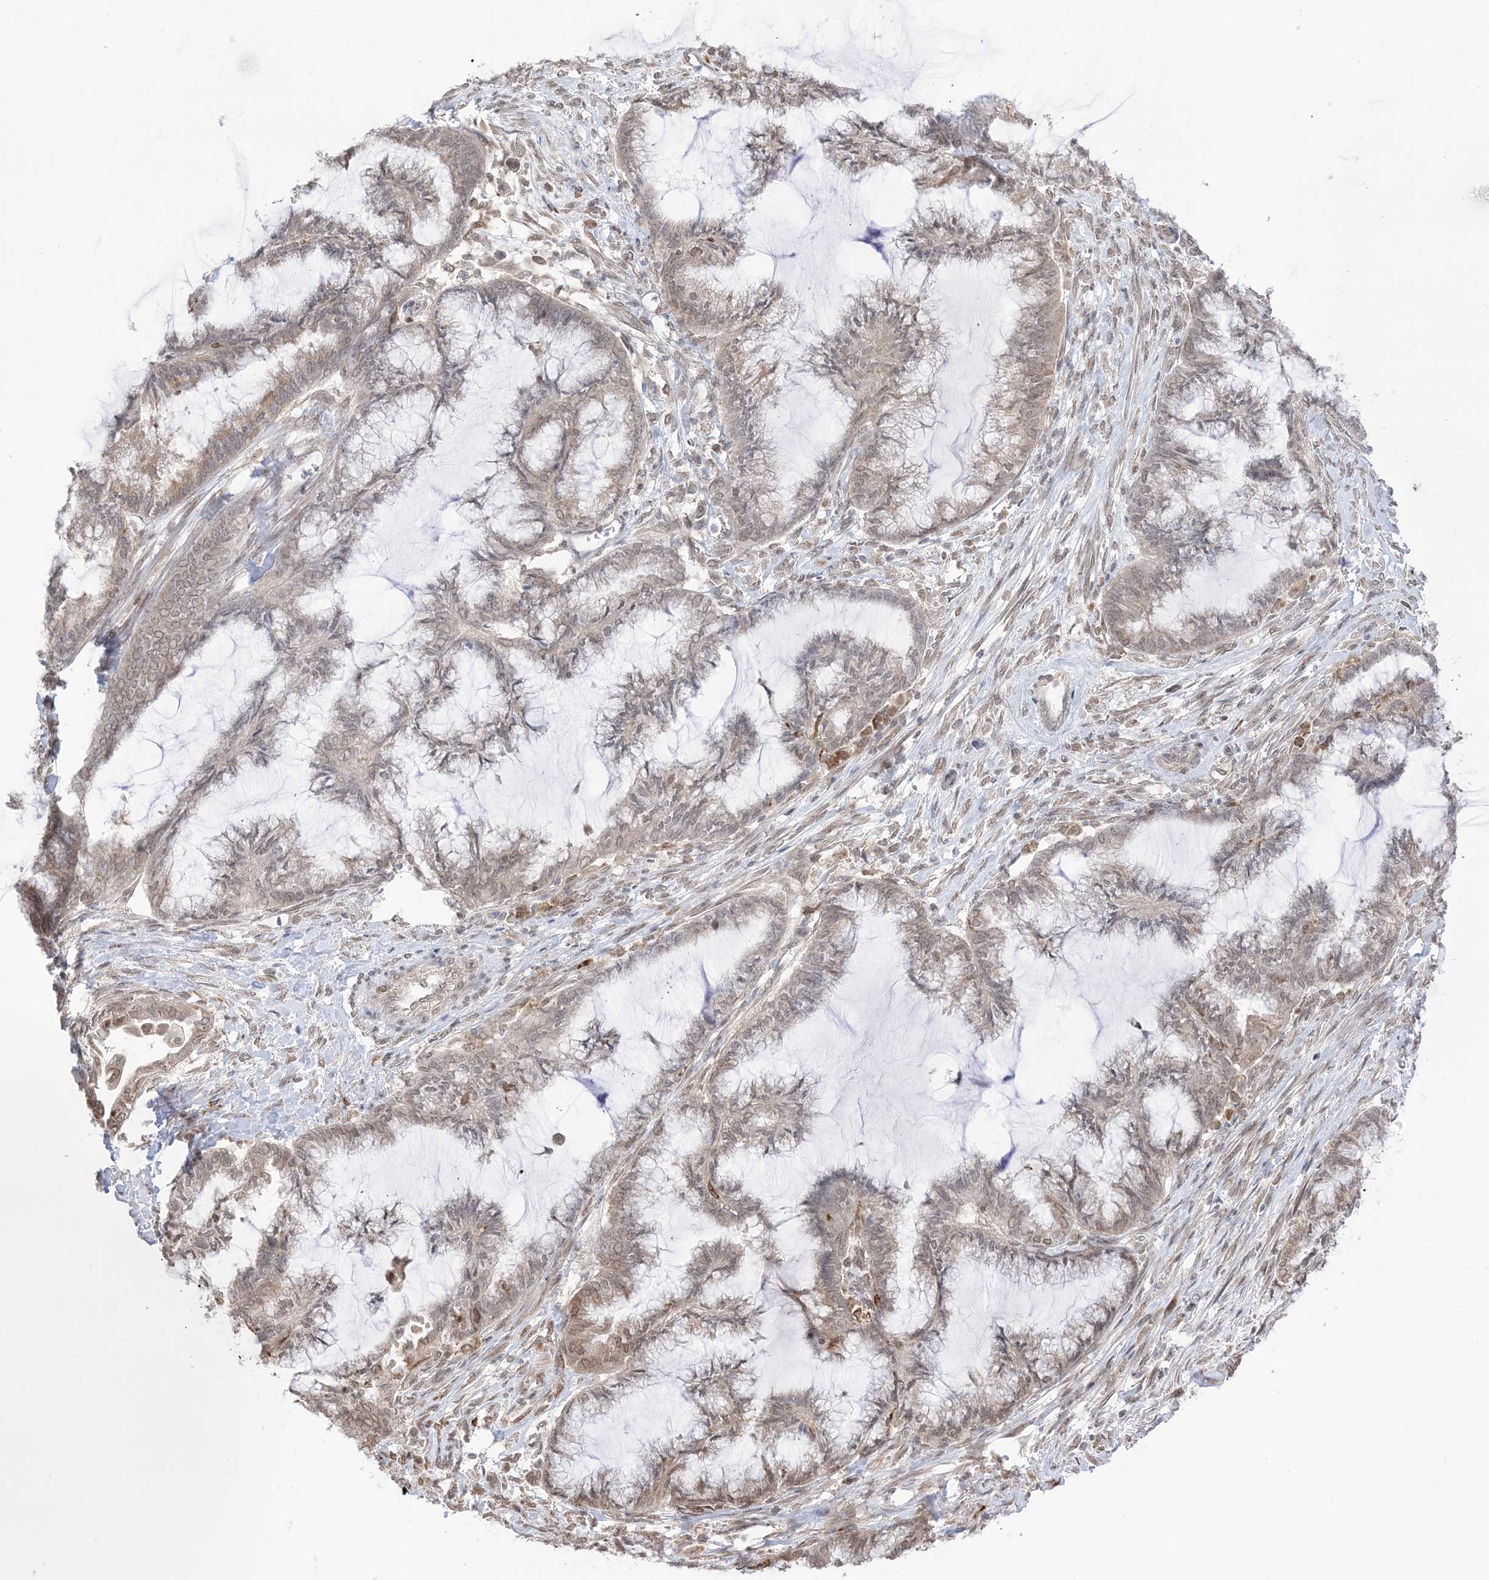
{"staining": {"intensity": "weak", "quantity": ">75%", "location": "cytoplasmic/membranous,nuclear"}, "tissue": "endometrial cancer", "cell_type": "Tumor cells", "image_type": "cancer", "snomed": [{"axis": "morphology", "description": "Adenocarcinoma, NOS"}, {"axis": "topography", "description": "Endometrium"}], "caption": "Immunohistochemistry (IHC) staining of endometrial cancer, which displays low levels of weak cytoplasmic/membranous and nuclear positivity in about >75% of tumor cells indicating weak cytoplasmic/membranous and nuclear protein positivity. The staining was performed using DAB (3,3'-diaminobenzidine) (brown) for protein detection and nuclei were counterstained in hematoxylin (blue).", "gene": "UBE2E2", "patient": {"sex": "female", "age": 86}}